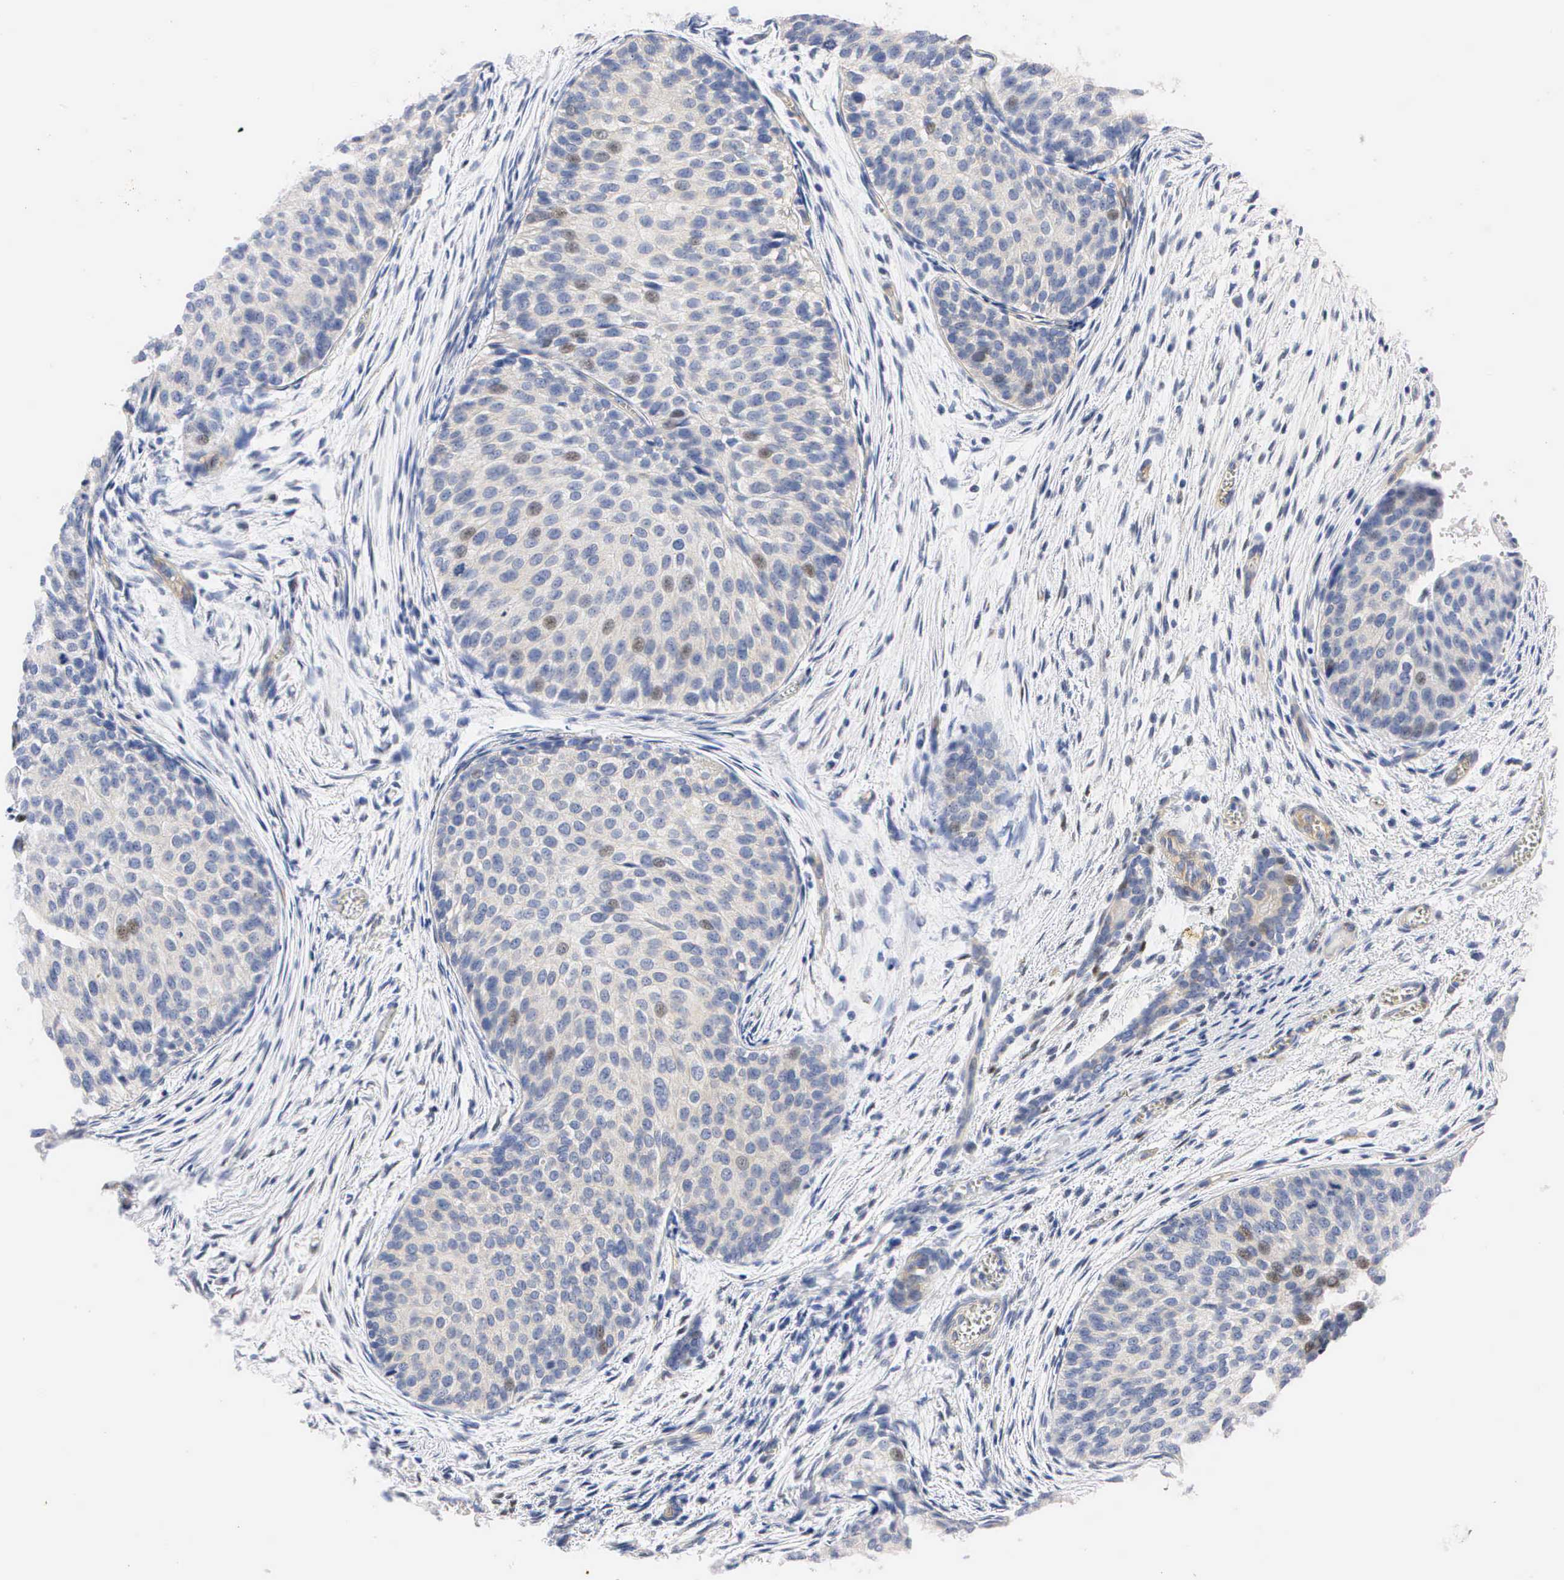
{"staining": {"intensity": "weak", "quantity": "<25%", "location": "nuclear"}, "tissue": "urothelial cancer", "cell_type": "Tumor cells", "image_type": "cancer", "snomed": [{"axis": "morphology", "description": "Urothelial carcinoma, Low grade"}, {"axis": "topography", "description": "Urinary bladder"}], "caption": "IHC of human urothelial carcinoma (low-grade) shows no staining in tumor cells.", "gene": "PGR", "patient": {"sex": "male", "age": 84}}